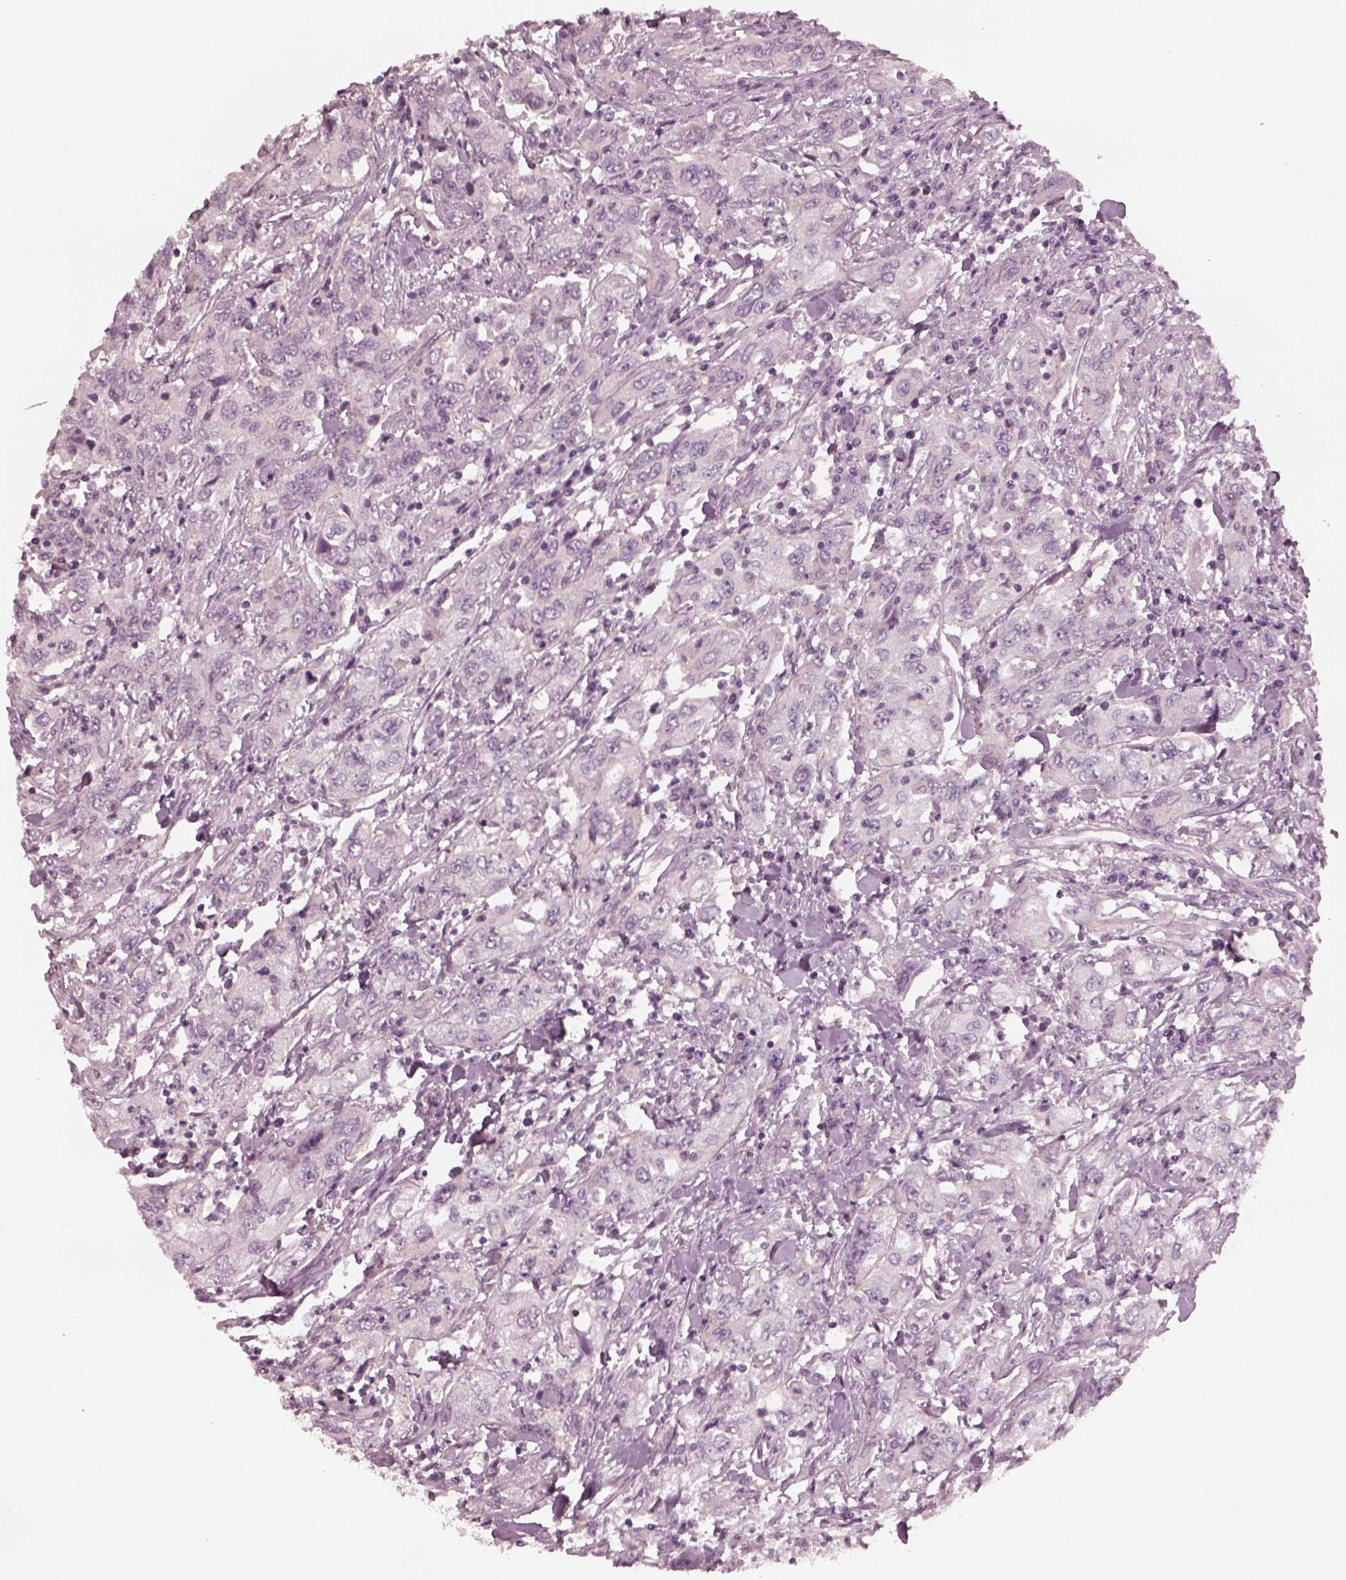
{"staining": {"intensity": "negative", "quantity": "none", "location": "none"}, "tissue": "urothelial cancer", "cell_type": "Tumor cells", "image_type": "cancer", "snomed": [{"axis": "morphology", "description": "Urothelial carcinoma, High grade"}, {"axis": "topography", "description": "Urinary bladder"}], "caption": "Immunohistochemical staining of human high-grade urothelial carcinoma shows no significant positivity in tumor cells.", "gene": "YY2", "patient": {"sex": "male", "age": 76}}